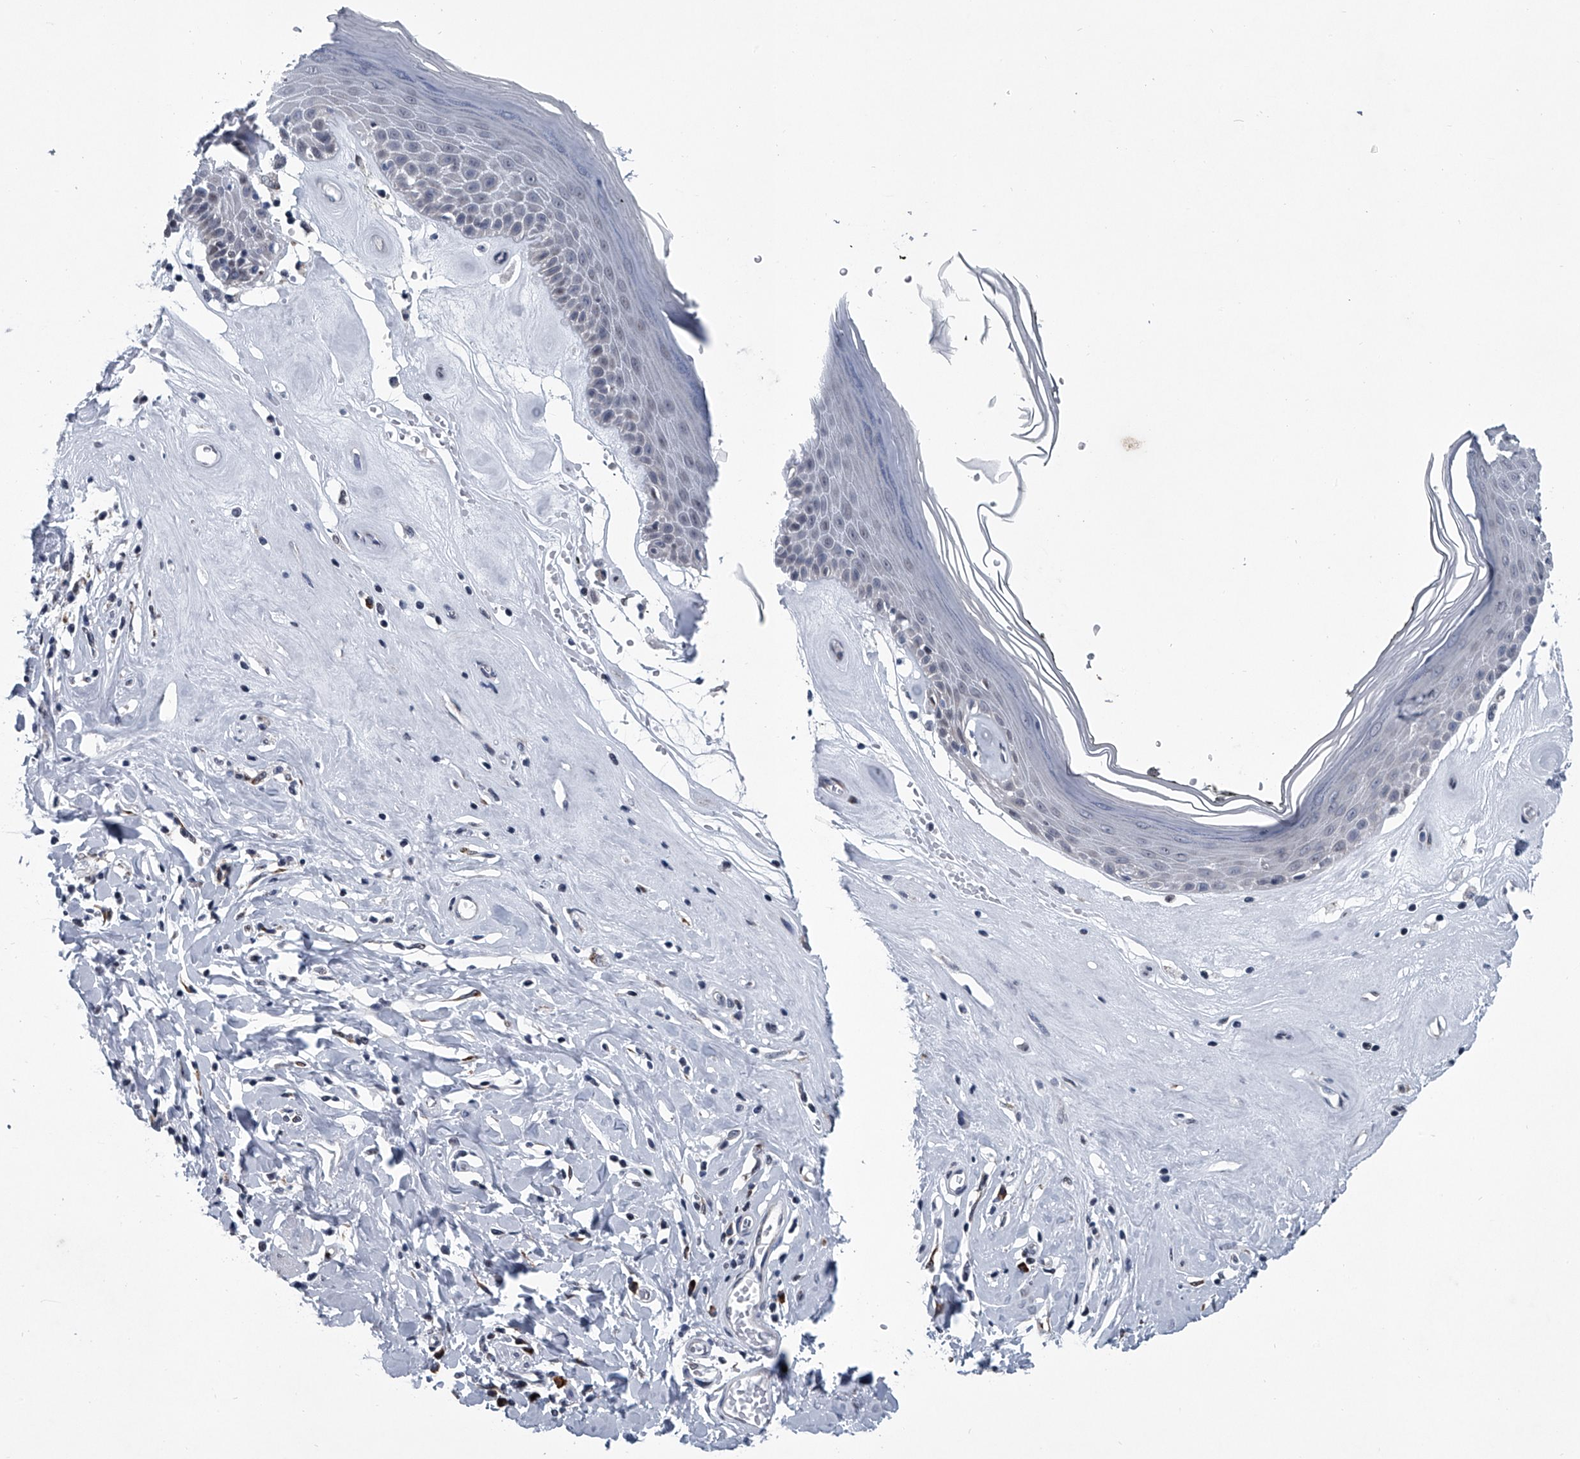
{"staining": {"intensity": "negative", "quantity": "none", "location": "none"}, "tissue": "skin", "cell_type": "Epidermal cells", "image_type": "normal", "snomed": [{"axis": "morphology", "description": "Normal tissue, NOS"}, {"axis": "morphology", "description": "Inflammation, NOS"}, {"axis": "topography", "description": "Vulva"}], "caption": "This is an IHC image of unremarkable skin. There is no positivity in epidermal cells.", "gene": "PPP2R5D", "patient": {"sex": "female", "age": 84}}